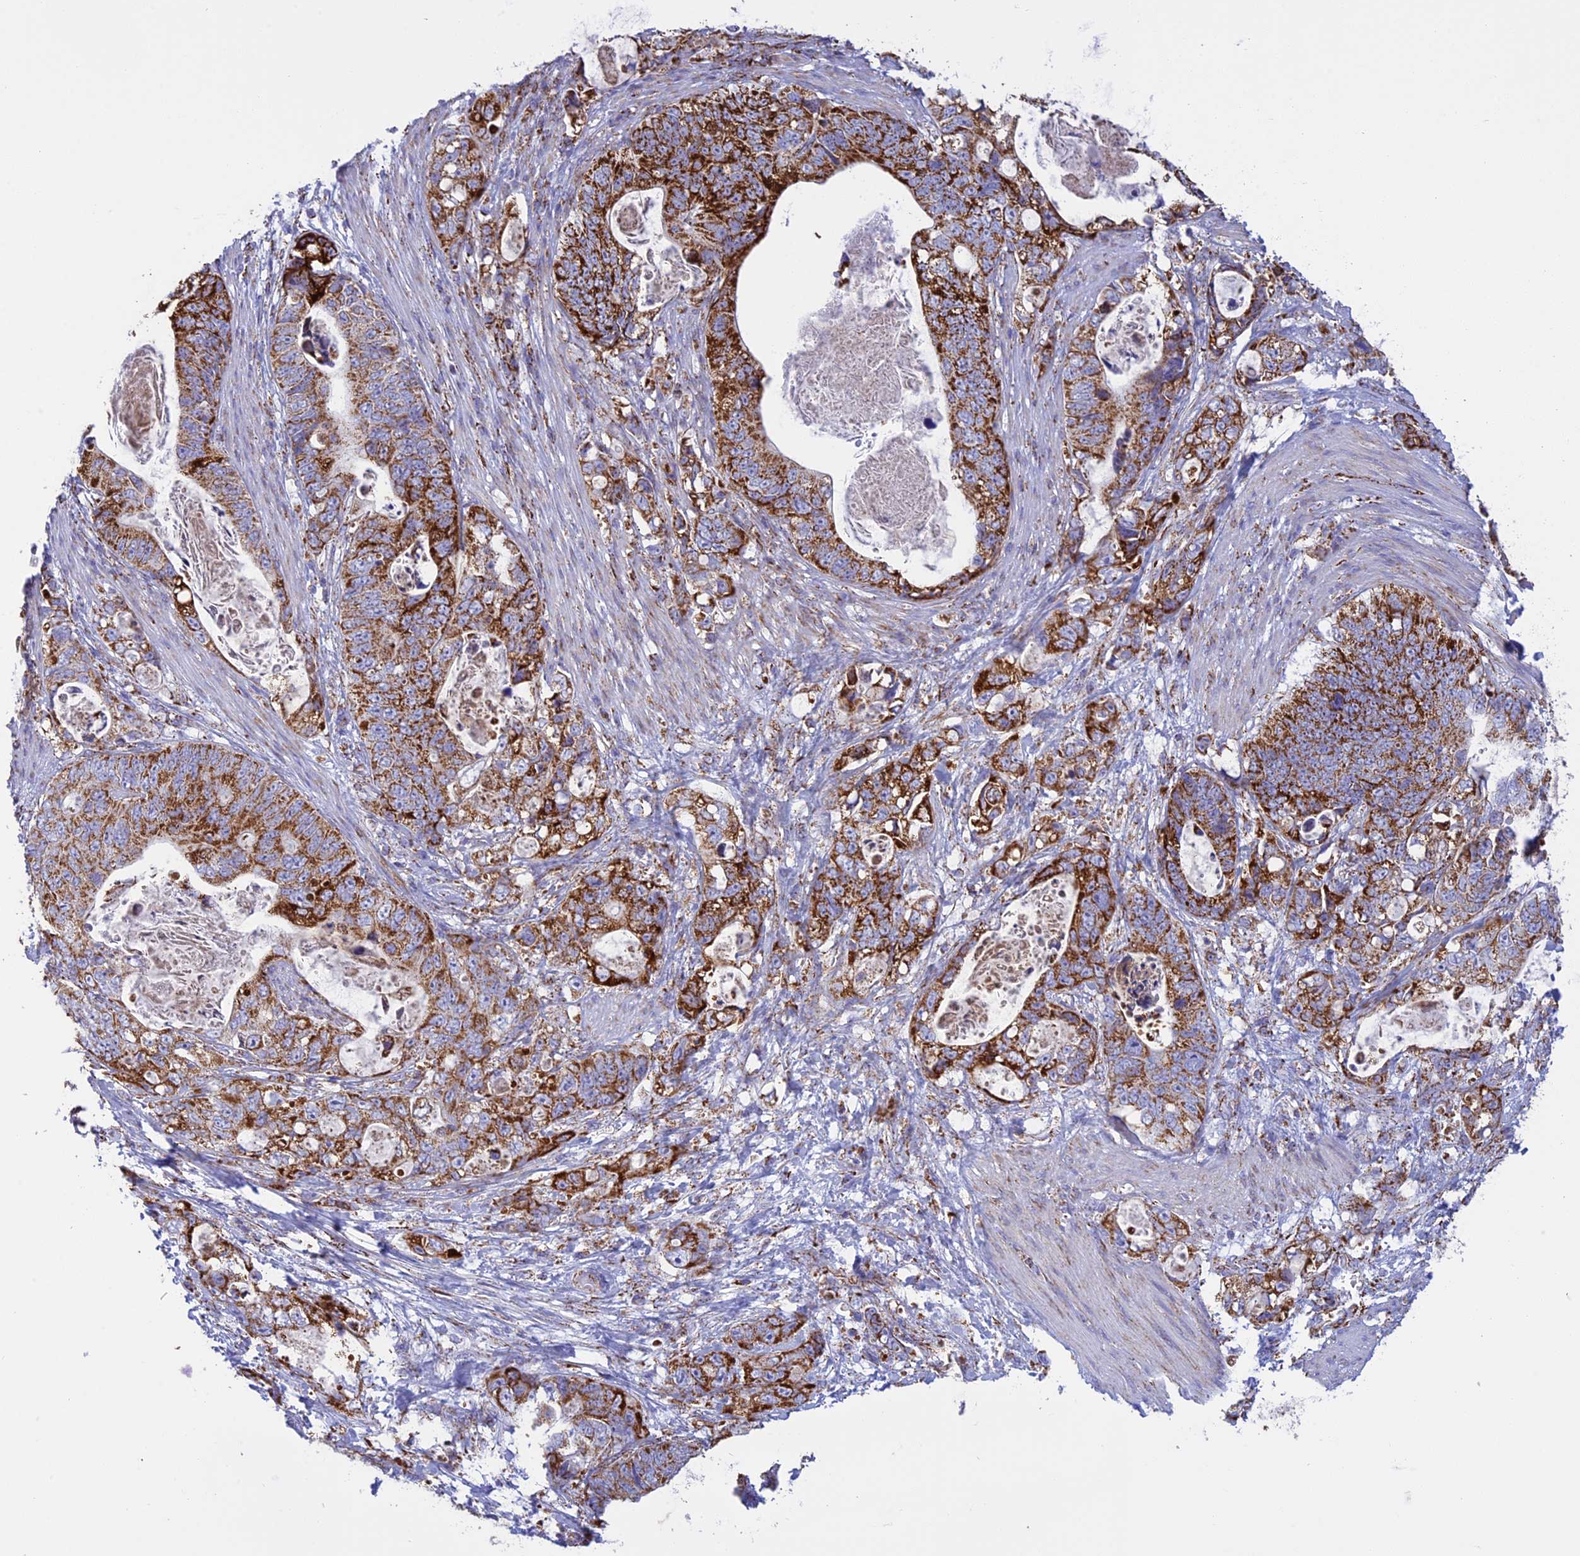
{"staining": {"intensity": "strong", "quantity": ">75%", "location": "cytoplasmic/membranous"}, "tissue": "stomach cancer", "cell_type": "Tumor cells", "image_type": "cancer", "snomed": [{"axis": "morphology", "description": "Normal tissue, NOS"}, {"axis": "morphology", "description": "Adenocarcinoma, NOS"}, {"axis": "topography", "description": "Stomach"}], "caption": "Immunohistochemical staining of human stomach adenocarcinoma demonstrates strong cytoplasmic/membranous protein staining in about >75% of tumor cells. The protein of interest is shown in brown color, while the nuclei are stained blue.", "gene": "ISOC2", "patient": {"sex": "female", "age": 89}}